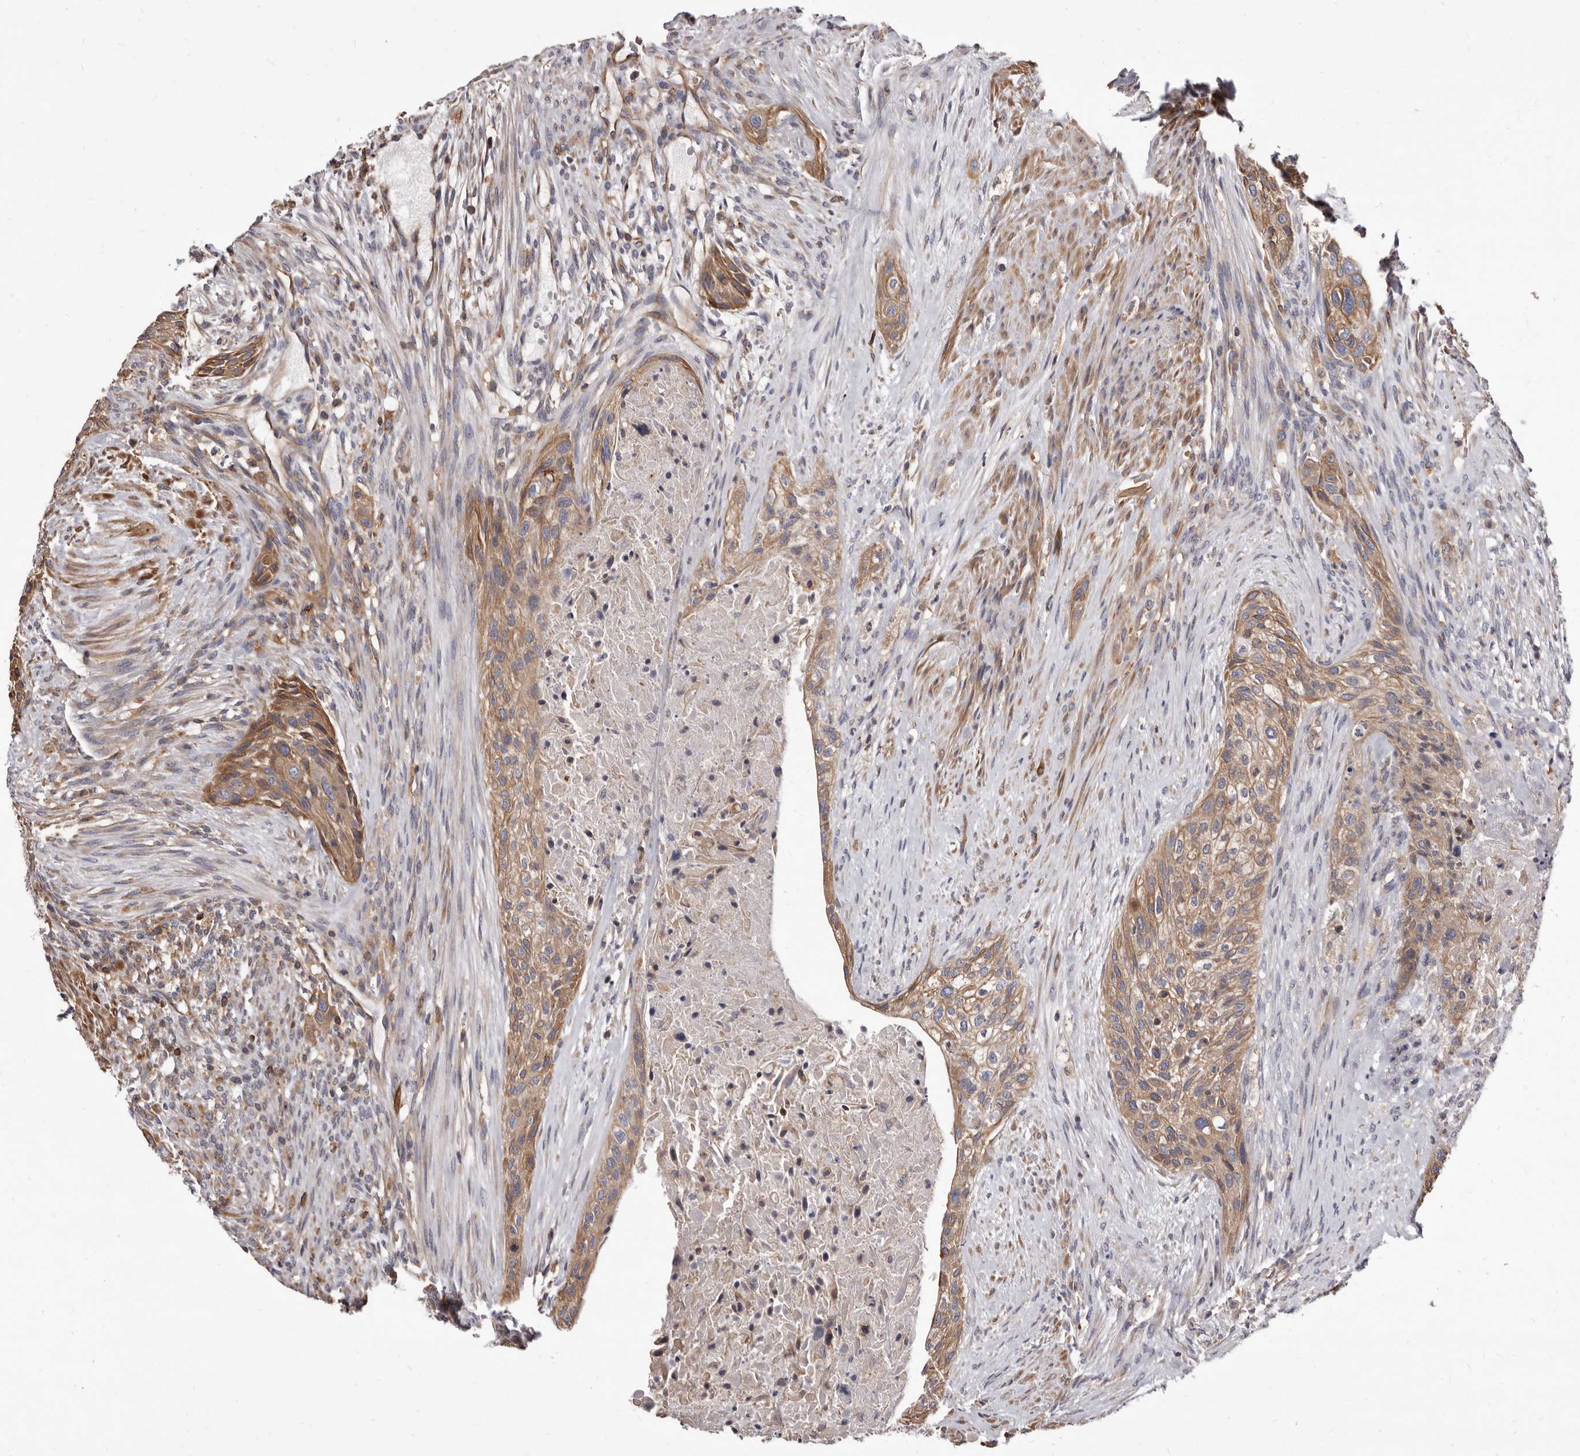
{"staining": {"intensity": "moderate", "quantity": ">75%", "location": "cytoplasmic/membranous"}, "tissue": "urothelial cancer", "cell_type": "Tumor cells", "image_type": "cancer", "snomed": [{"axis": "morphology", "description": "Urothelial carcinoma, High grade"}, {"axis": "topography", "description": "Urinary bladder"}], "caption": "Immunohistochemical staining of urothelial cancer displays moderate cytoplasmic/membranous protein positivity in about >75% of tumor cells. (DAB = brown stain, brightfield microscopy at high magnification).", "gene": "NIBAN1", "patient": {"sex": "male", "age": 35}}